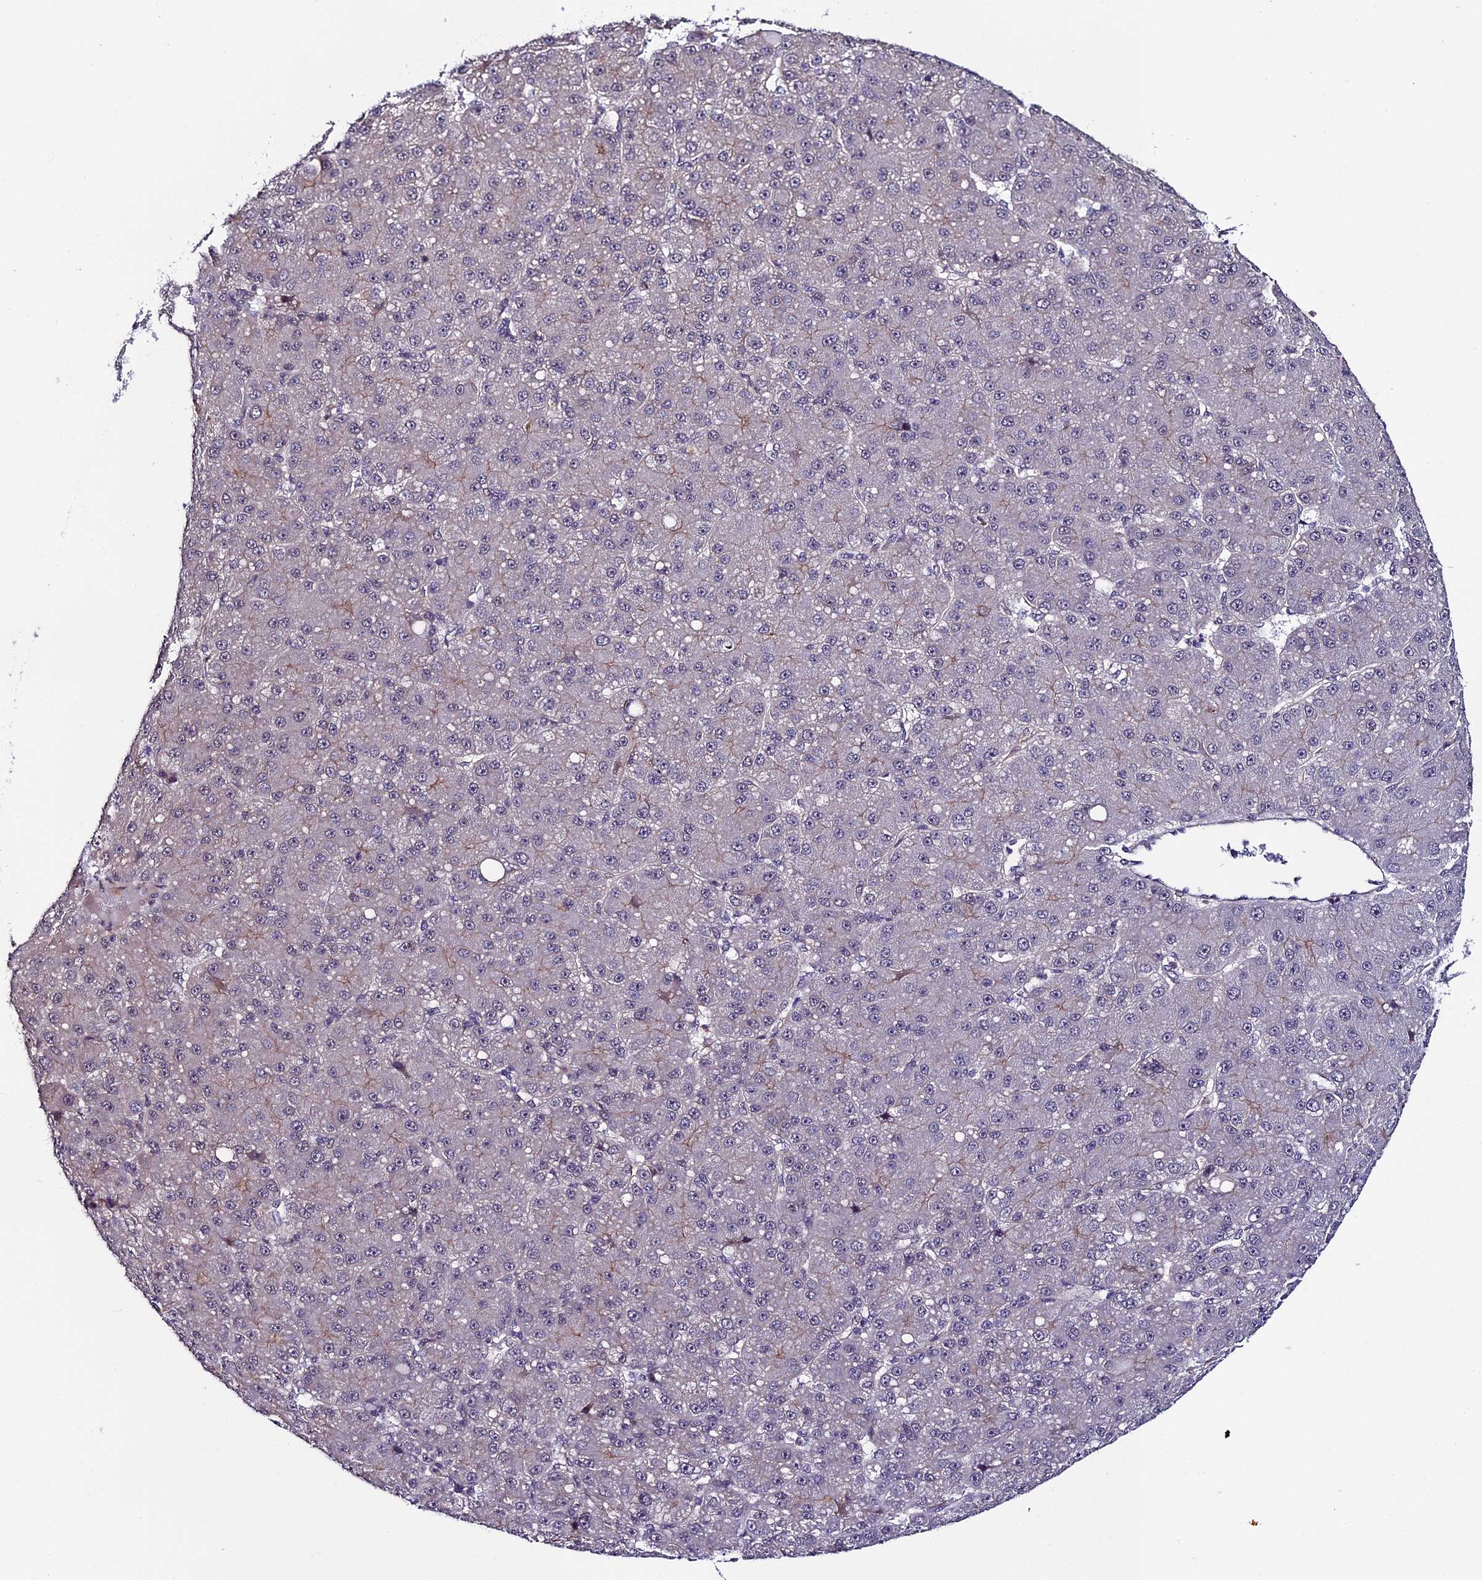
{"staining": {"intensity": "negative", "quantity": "none", "location": "none"}, "tissue": "liver cancer", "cell_type": "Tumor cells", "image_type": "cancer", "snomed": [{"axis": "morphology", "description": "Carcinoma, Hepatocellular, NOS"}, {"axis": "topography", "description": "Liver"}], "caption": "Immunohistochemical staining of hepatocellular carcinoma (liver) reveals no significant expression in tumor cells. (IHC, brightfield microscopy, high magnification).", "gene": "SIPA1L3", "patient": {"sex": "male", "age": 67}}